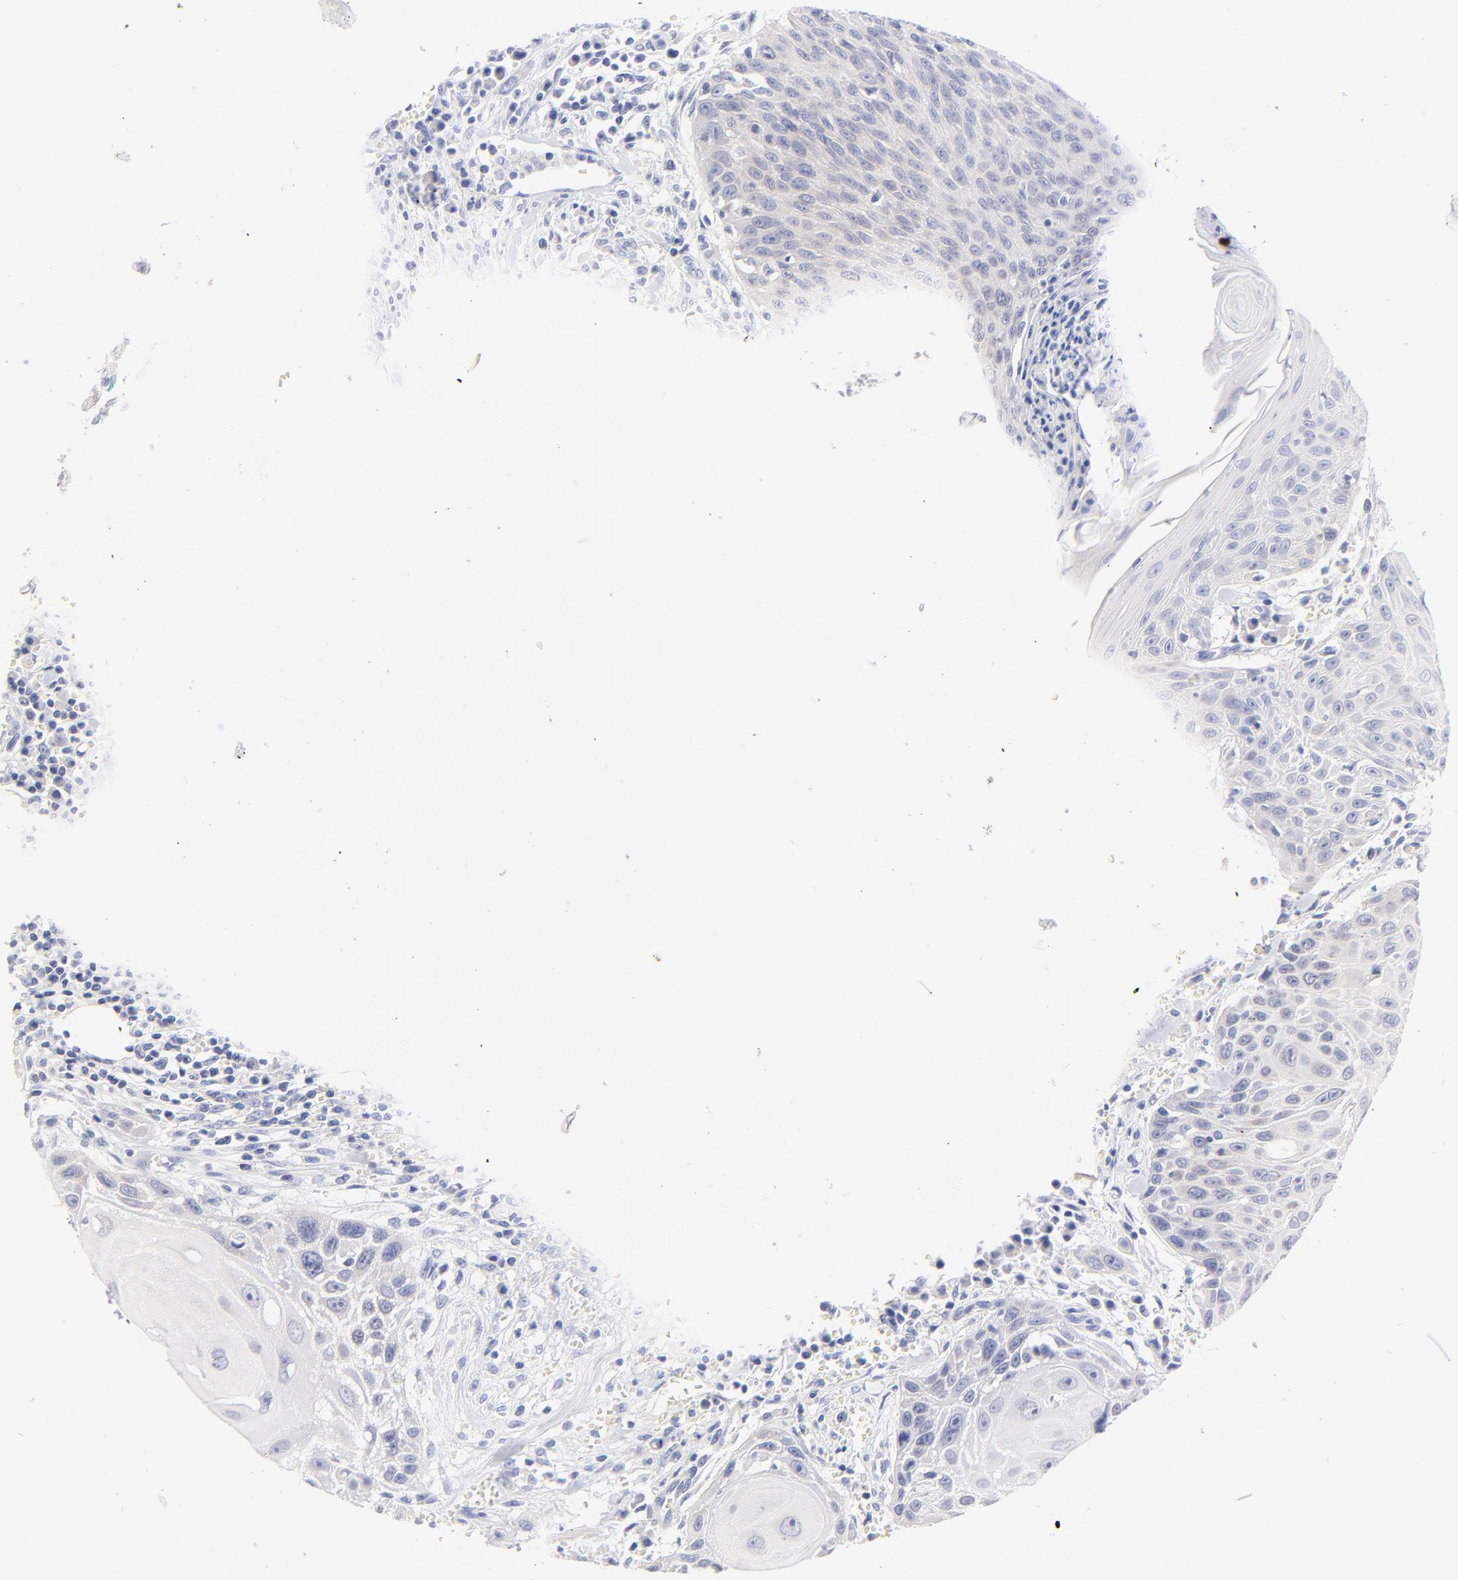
{"staining": {"intensity": "negative", "quantity": "none", "location": "none"}, "tissue": "head and neck cancer", "cell_type": "Tumor cells", "image_type": "cancer", "snomed": [{"axis": "morphology", "description": "Squamous cell carcinoma, NOS"}, {"axis": "morphology", "description": "Squamous cell carcinoma, metastatic, NOS"}, {"axis": "topography", "description": "Lymph node"}, {"axis": "topography", "description": "Salivary gland"}, {"axis": "topography", "description": "Head-Neck"}], "caption": "Protein analysis of head and neck cancer (metastatic squamous cell carcinoma) exhibits no significant positivity in tumor cells. (IHC, brightfield microscopy, high magnification).", "gene": "EBP", "patient": {"sex": "female", "age": 74}}